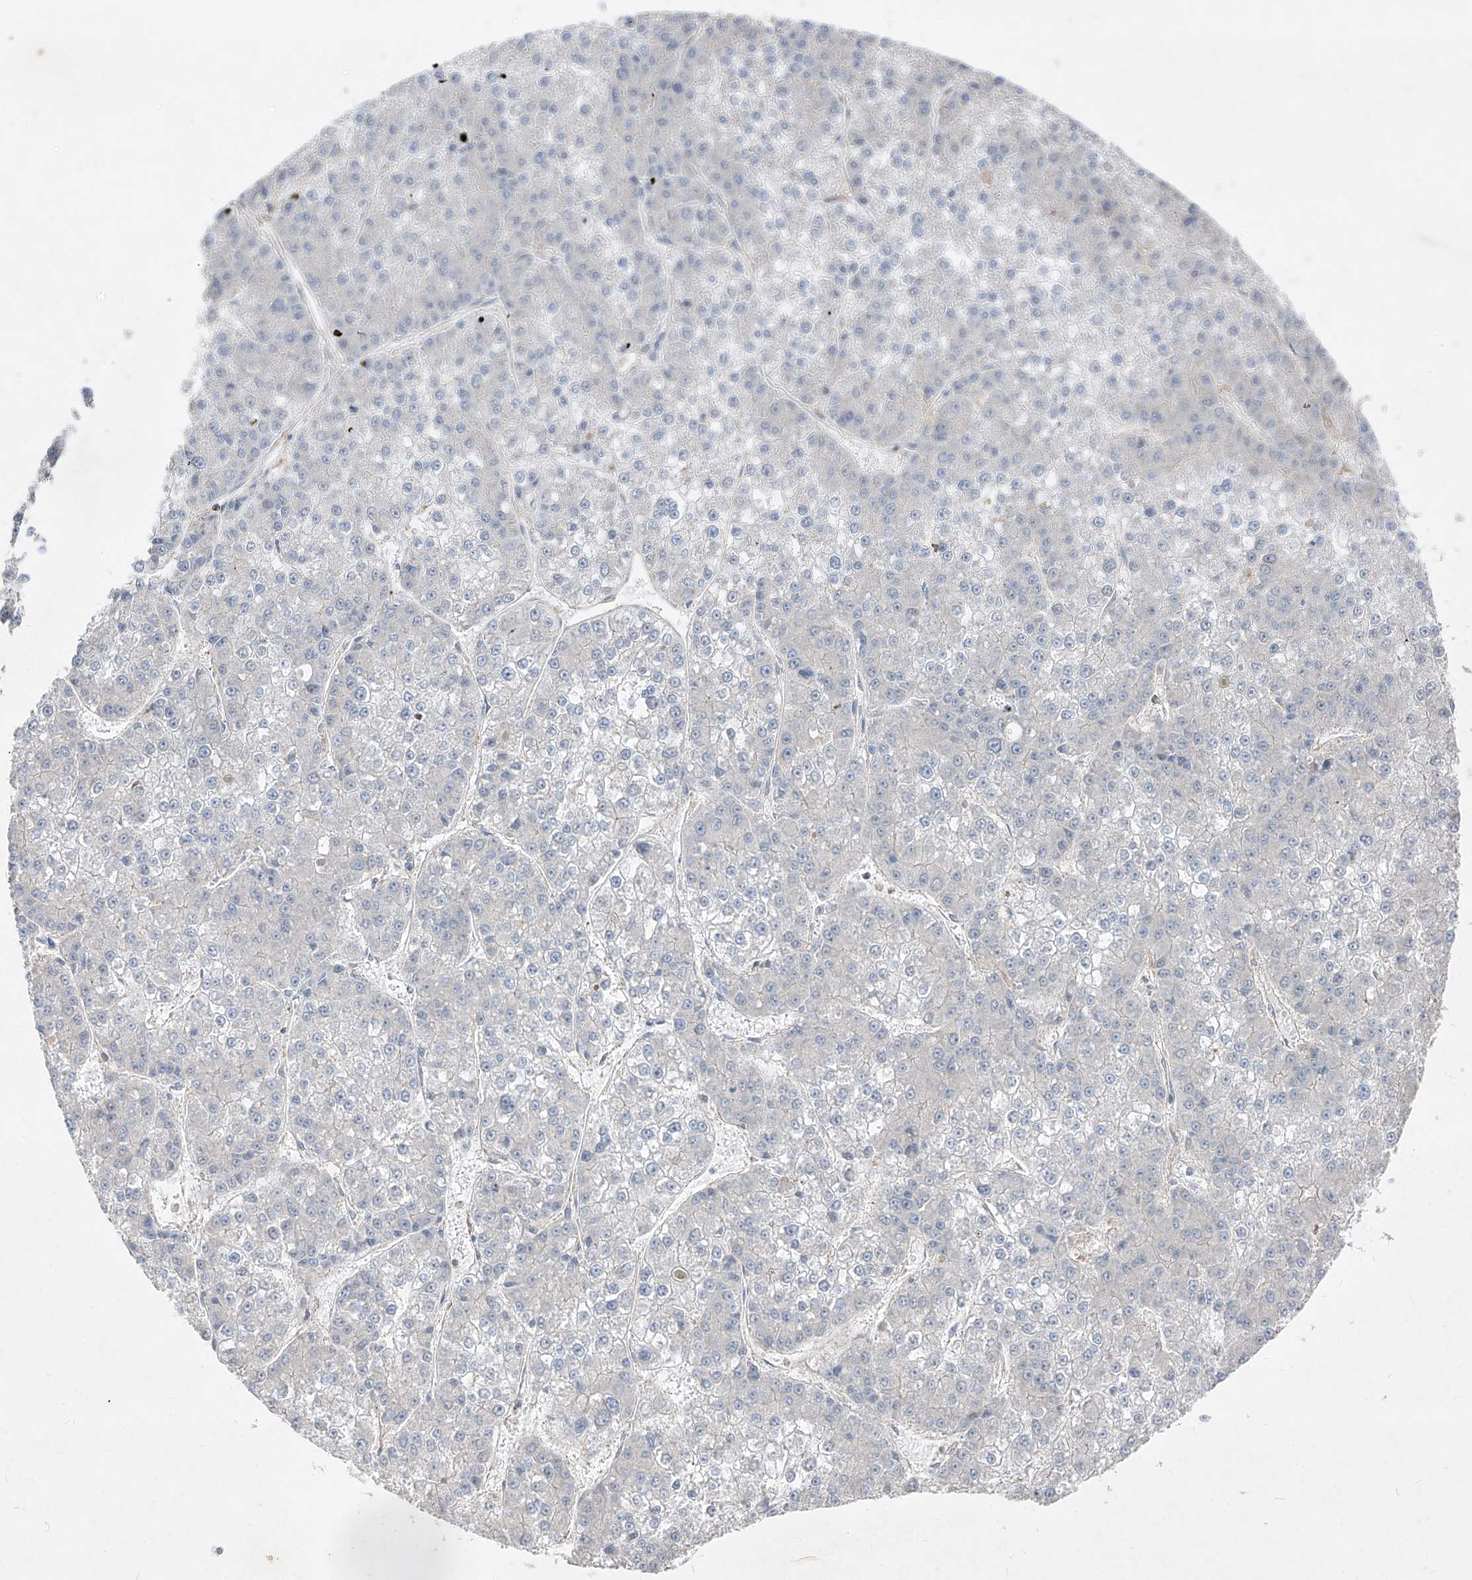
{"staining": {"intensity": "negative", "quantity": "none", "location": "none"}, "tissue": "liver cancer", "cell_type": "Tumor cells", "image_type": "cancer", "snomed": [{"axis": "morphology", "description": "Carcinoma, Hepatocellular, NOS"}, {"axis": "topography", "description": "Liver"}], "caption": "High magnification brightfield microscopy of liver cancer stained with DAB (brown) and counterstained with hematoxylin (blue): tumor cells show no significant expression.", "gene": "UFD1", "patient": {"sex": "female", "age": 73}}